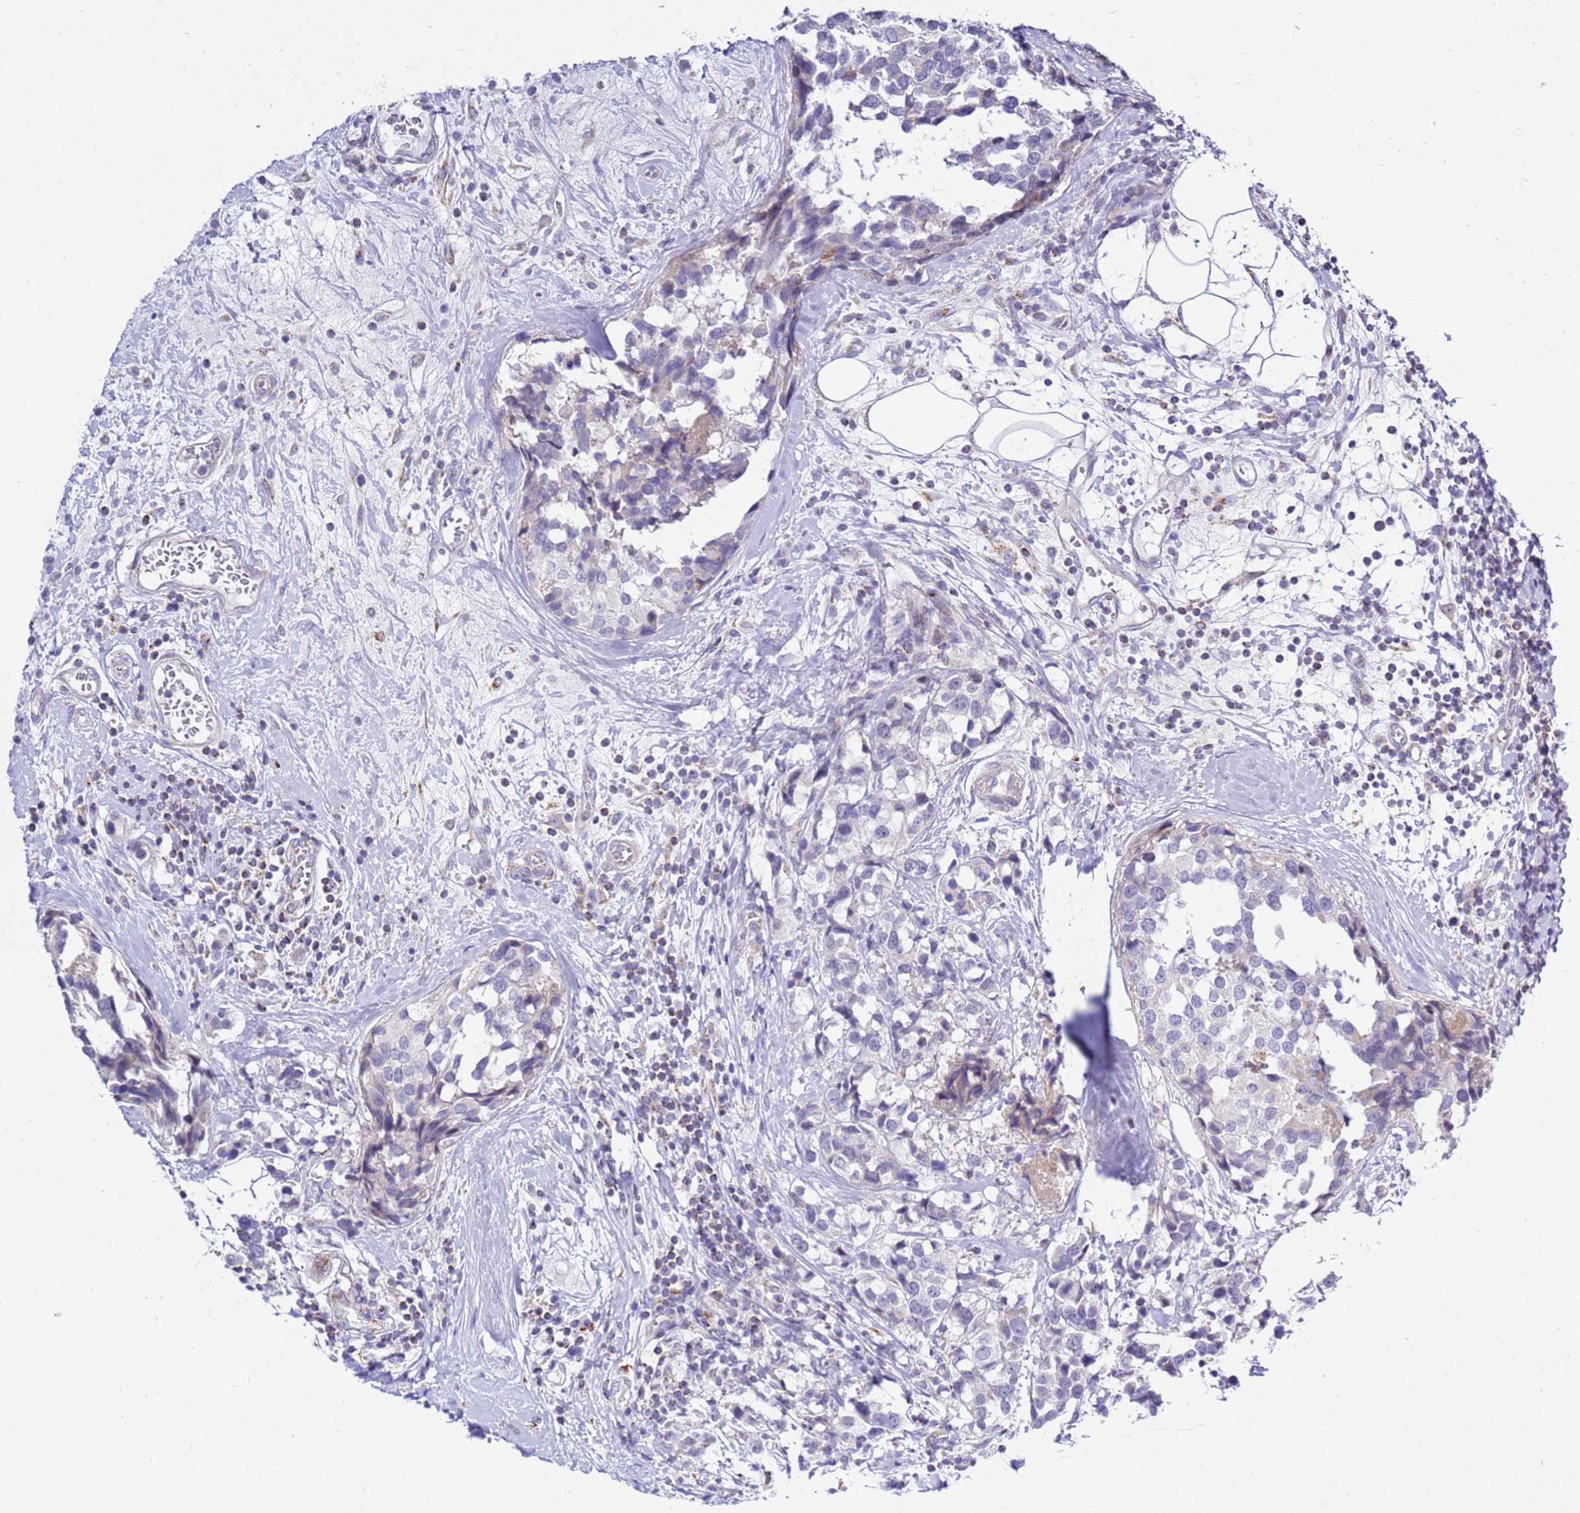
{"staining": {"intensity": "negative", "quantity": "none", "location": "none"}, "tissue": "breast cancer", "cell_type": "Tumor cells", "image_type": "cancer", "snomed": [{"axis": "morphology", "description": "Lobular carcinoma"}, {"axis": "topography", "description": "Breast"}], "caption": "A micrograph of human breast cancer is negative for staining in tumor cells.", "gene": "IGF1R", "patient": {"sex": "female", "age": 59}}